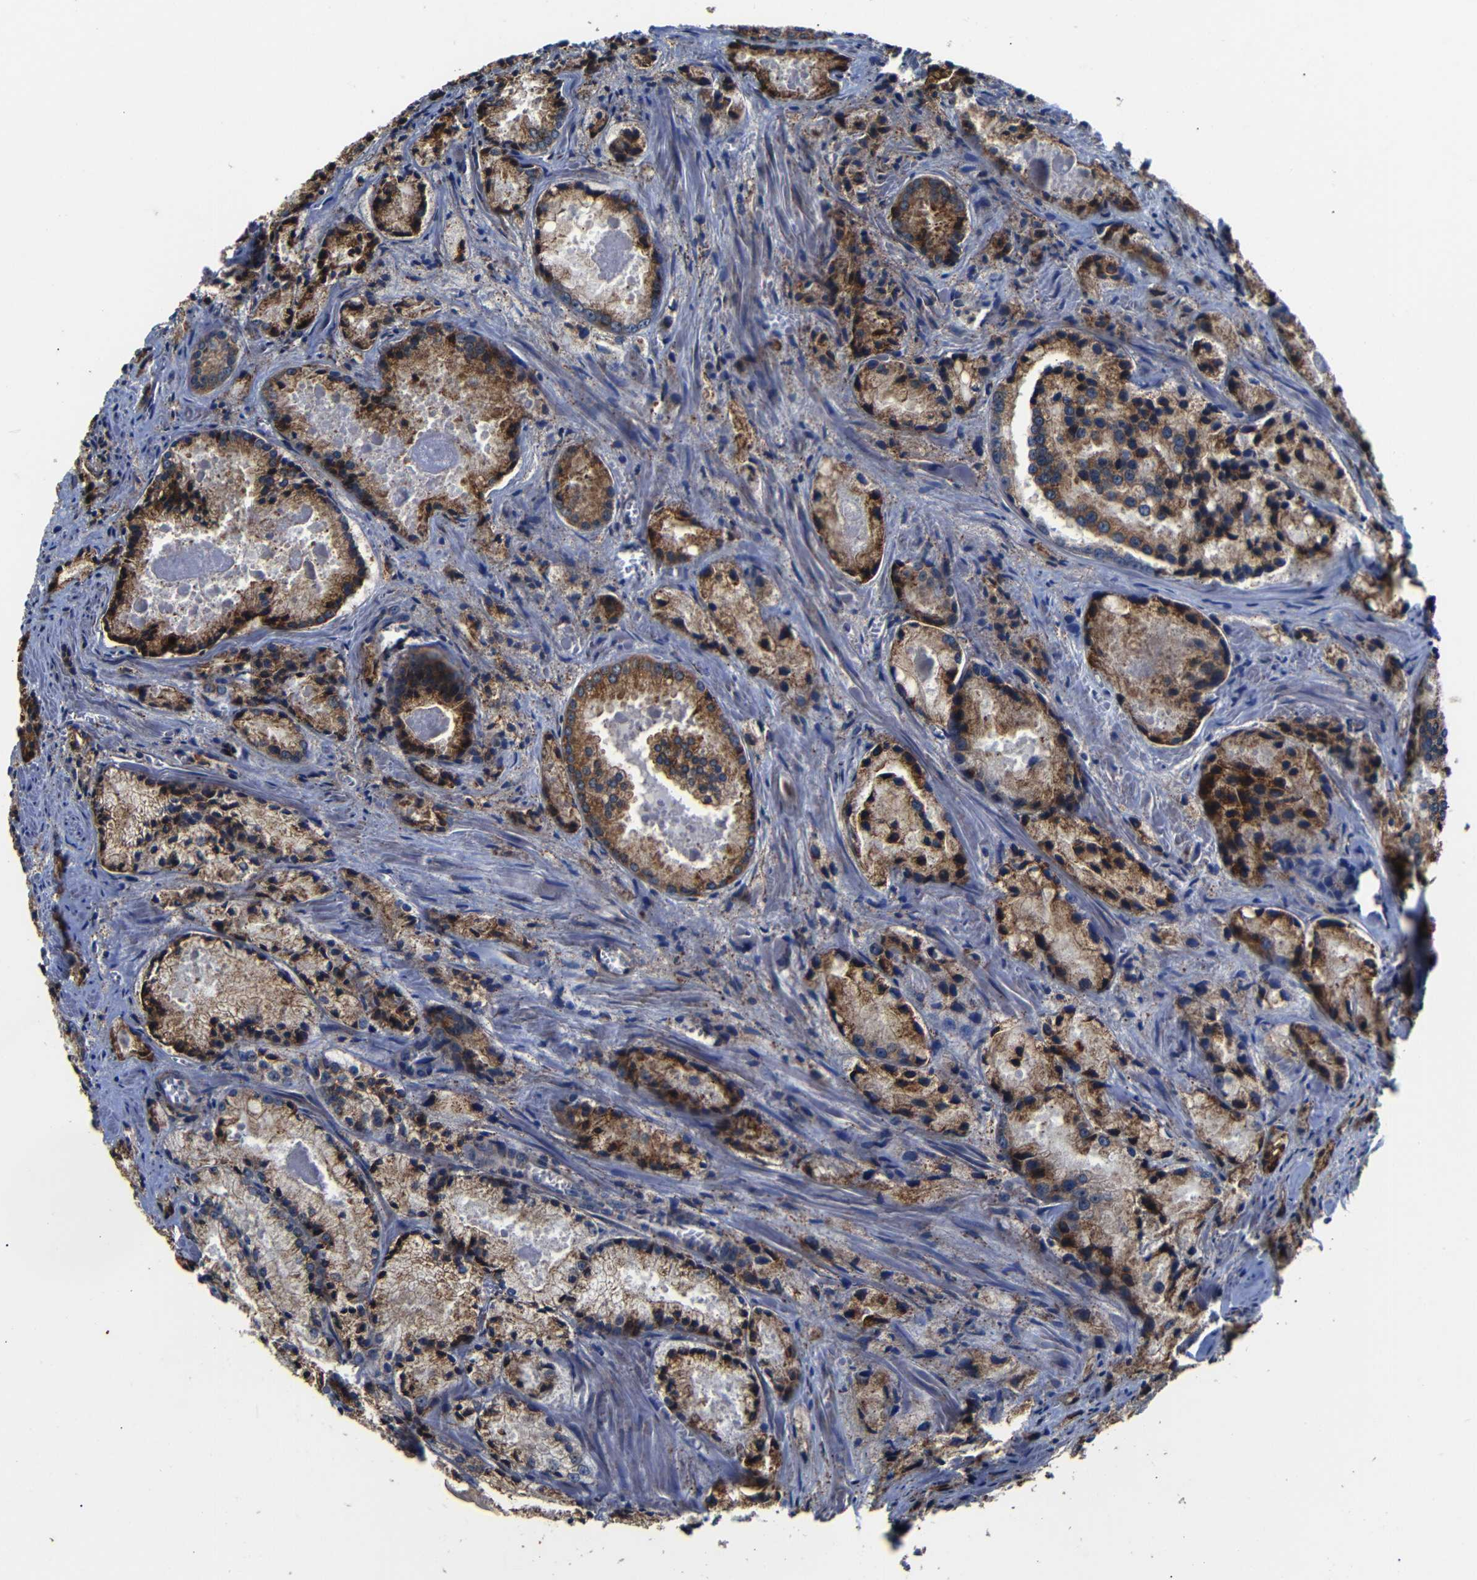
{"staining": {"intensity": "strong", "quantity": ">75%", "location": "cytoplasmic/membranous"}, "tissue": "prostate cancer", "cell_type": "Tumor cells", "image_type": "cancer", "snomed": [{"axis": "morphology", "description": "Adenocarcinoma, Low grade"}, {"axis": "topography", "description": "Prostate"}], "caption": "Low-grade adenocarcinoma (prostate) tissue reveals strong cytoplasmic/membranous expression in about >75% of tumor cells", "gene": "SCN9A", "patient": {"sex": "male", "age": 64}}